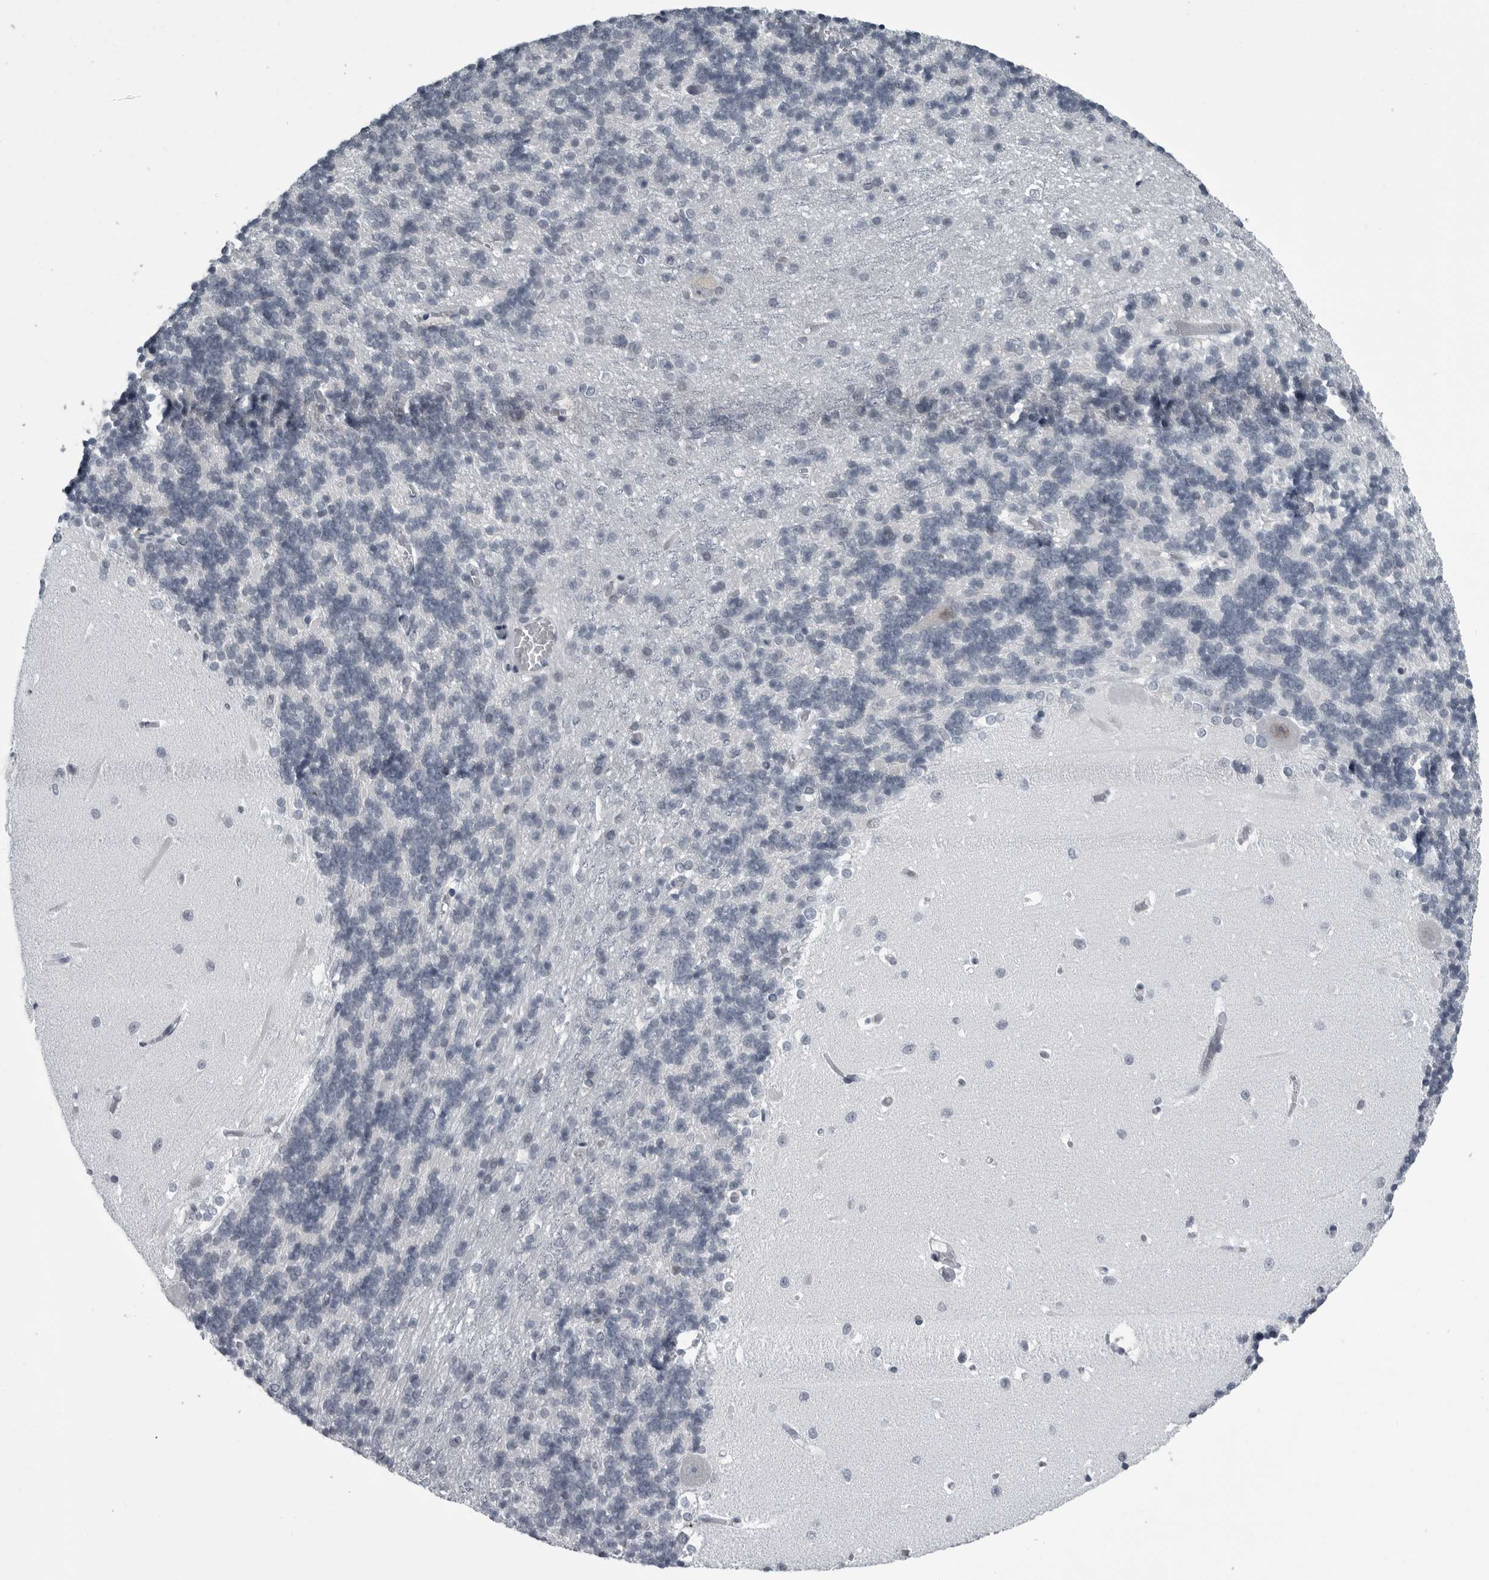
{"staining": {"intensity": "negative", "quantity": "none", "location": "none"}, "tissue": "cerebellum", "cell_type": "Cells in granular layer", "image_type": "normal", "snomed": [{"axis": "morphology", "description": "Normal tissue, NOS"}, {"axis": "topography", "description": "Cerebellum"}], "caption": "This photomicrograph is of normal cerebellum stained with immunohistochemistry (IHC) to label a protein in brown with the nuclei are counter-stained blue. There is no positivity in cells in granular layer. The staining is performed using DAB (3,3'-diaminobenzidine) brown chromogen with nuclei counter-stained in using hematoxylin.", "gene": "MYOC", "patient": {"sex": "male", "age": 37}}